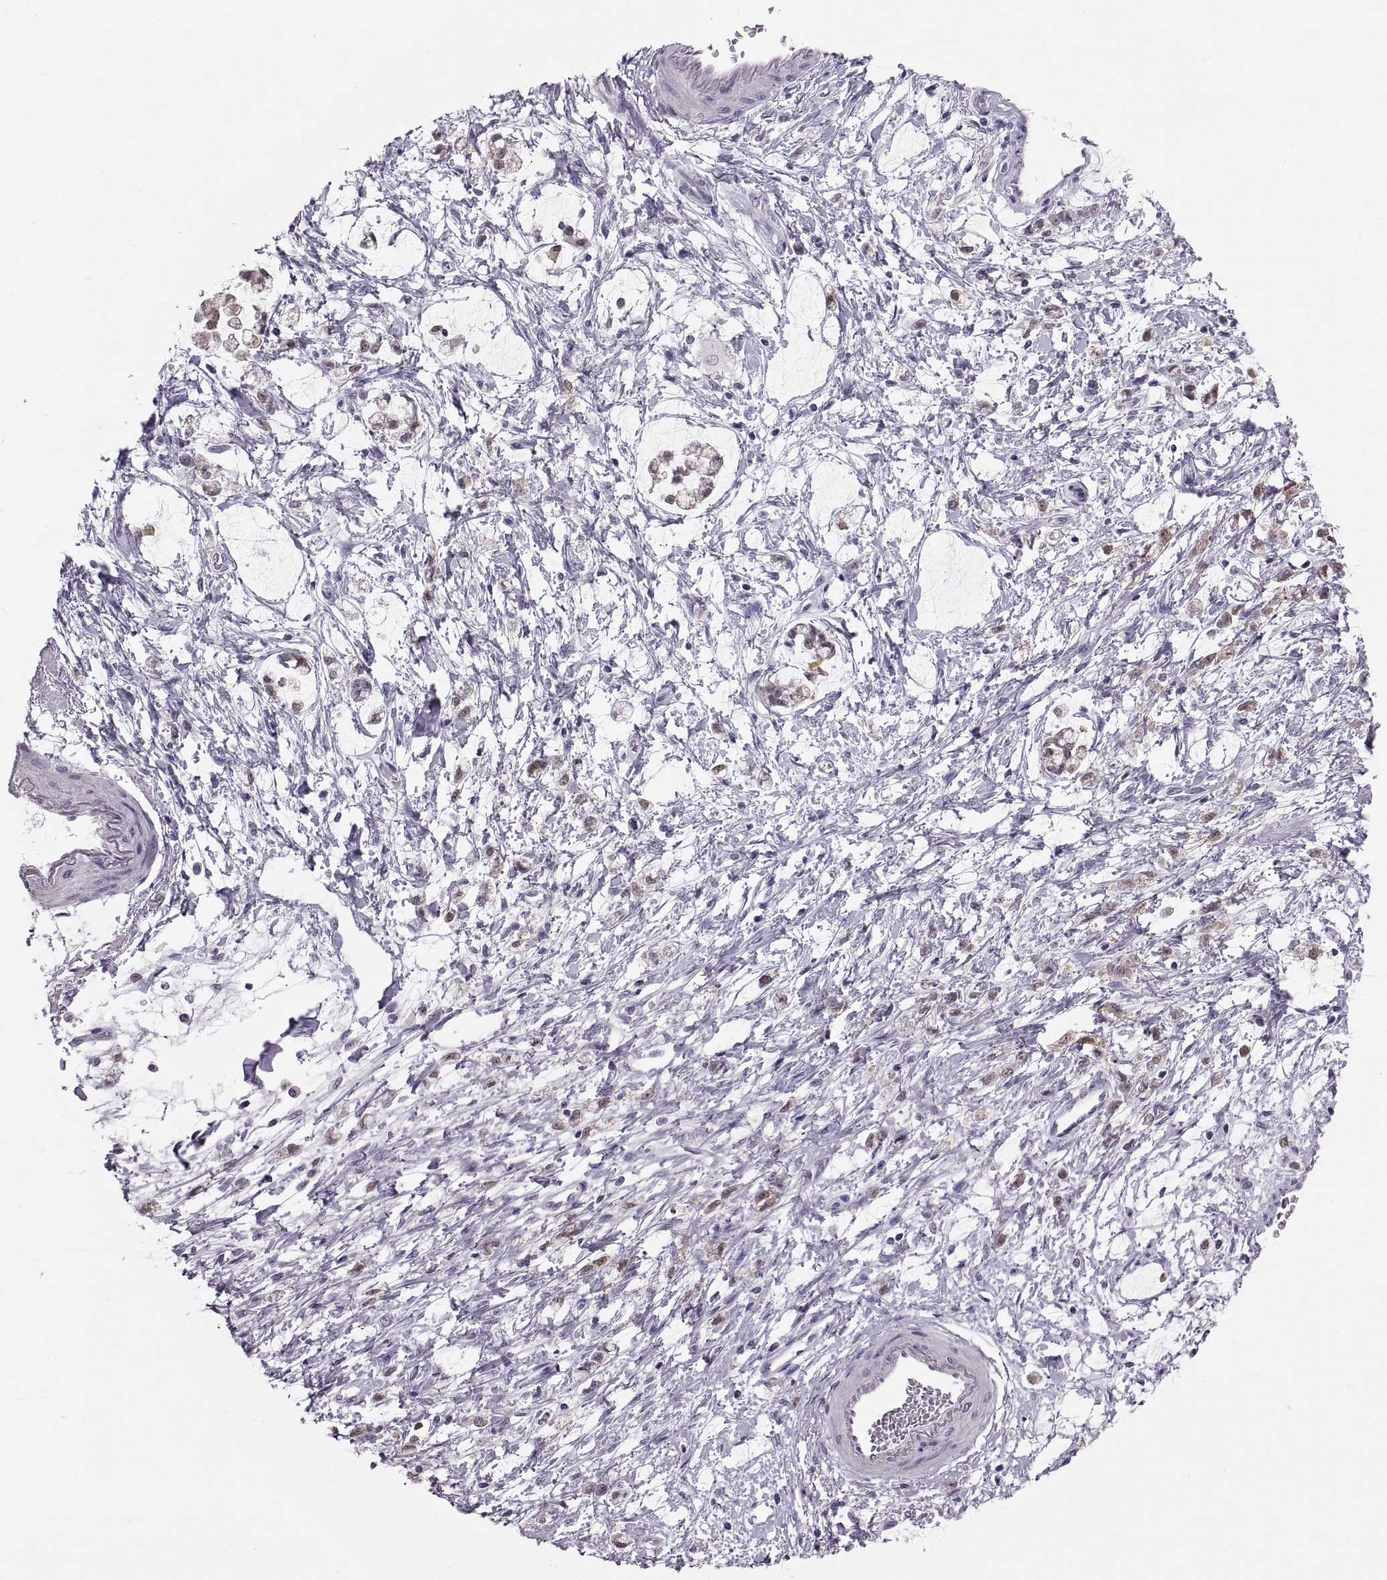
{"staining": {"intensity": "moderate", "quantity": "25%-75%", "location": "nuclear"}, "tissue": "stomach cancer", "cell_type": "Tumor cells", "image_type": "cancer", "snomed": [{"axis": "morphology", "description": "Adenocarcinoma, NOS"}, {"axis": "topography", "description": "Stomach"}], "caption": "This is an image of IHC staining of stomach cancer, which shows moderate expression in the nuclear of tumor cells.", "gene": "ADH6", "patient": {"sex": "female", "age": 60}}